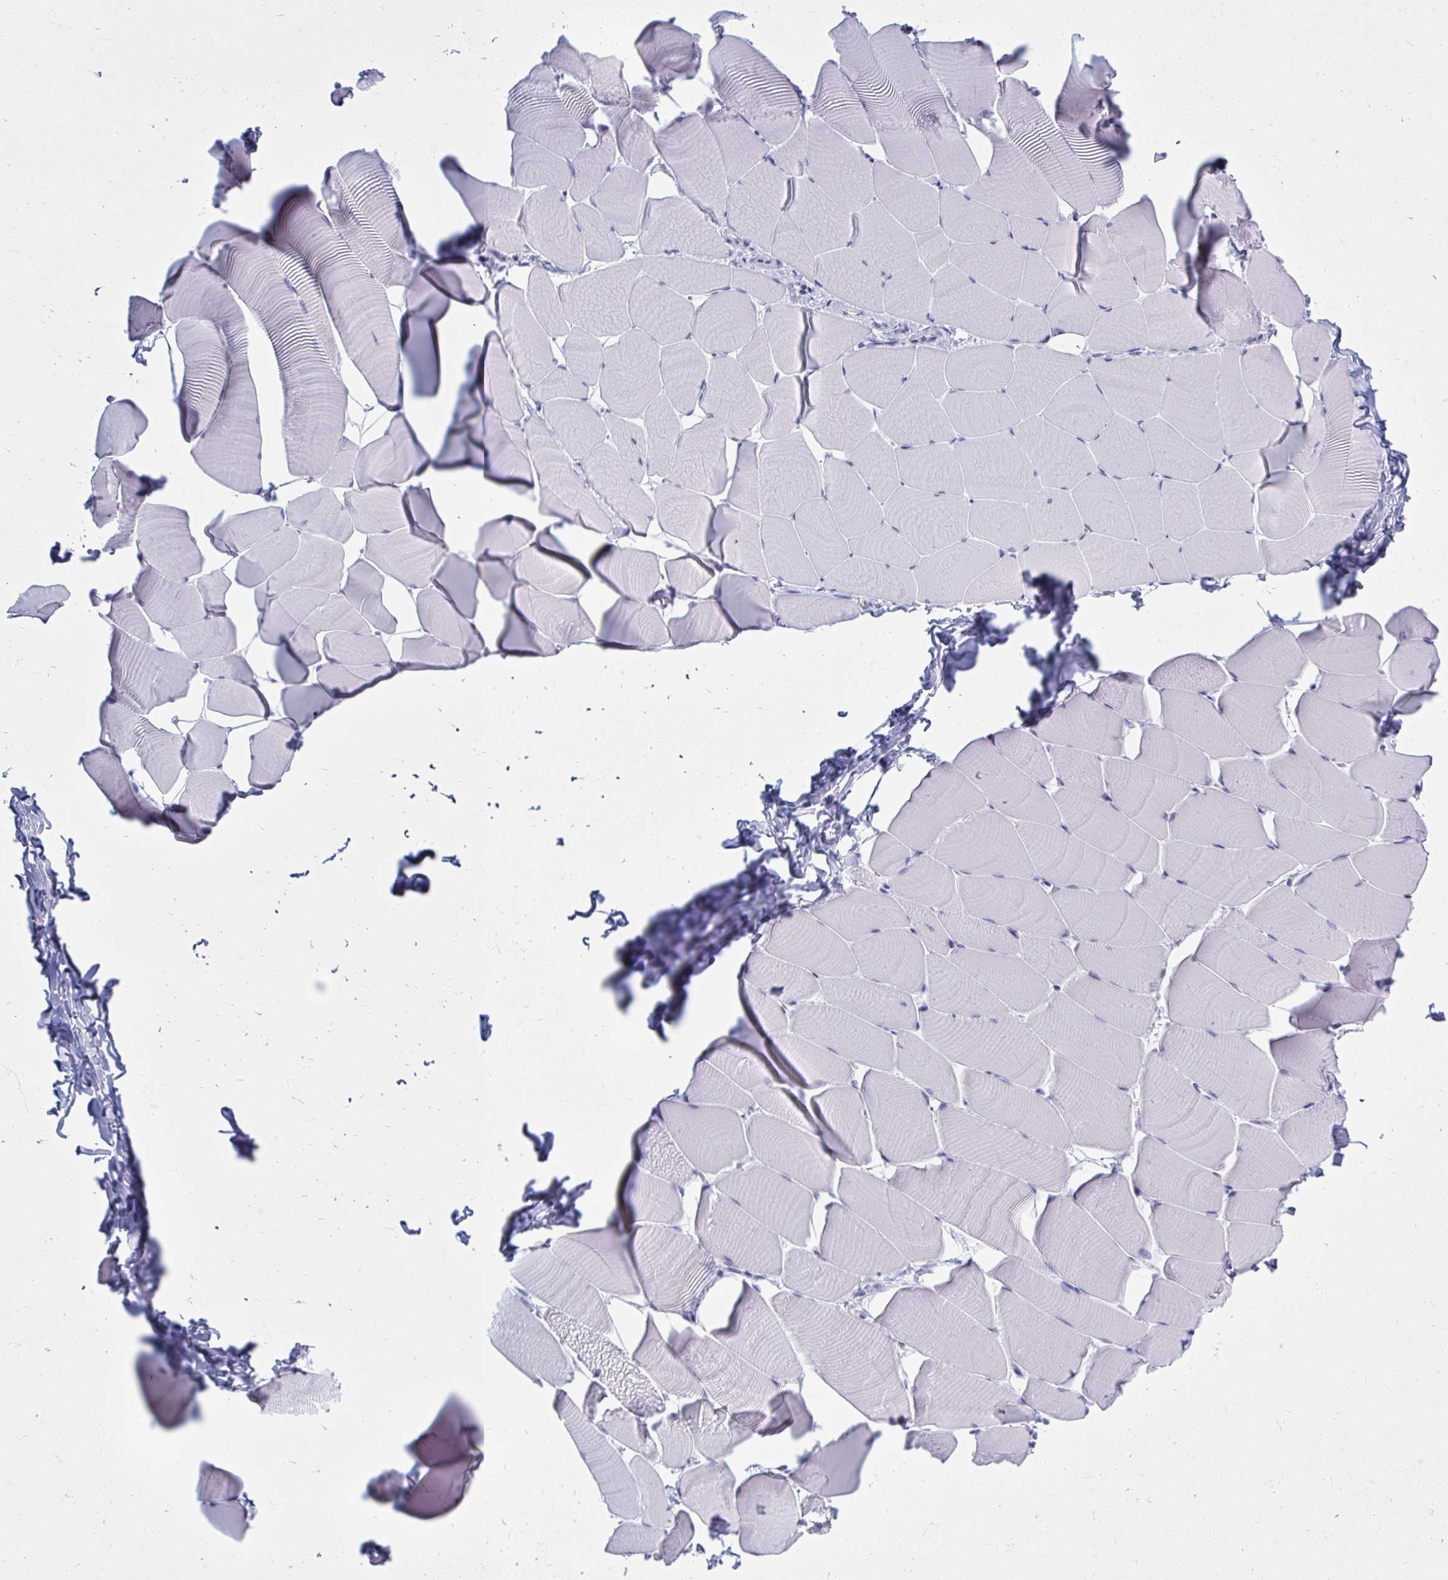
{"staining": {"intensity": "negative", "quantity": "none", "location": "none"}, "tissue": "skeletal muscle", "cell_type": "Myocytes", "image_type": "normal", "snomed": [{"axis": "morphology", "description": "Normal tissue, NOS"}, {"axis": "topography", "description": "Skeletal muscle"}], "caption": "Histopathology image shows no protein expression in myocytes of normal skeletal muscle.", "gene": "QDPR", "patient": {"sex": "male", "age": 25}}